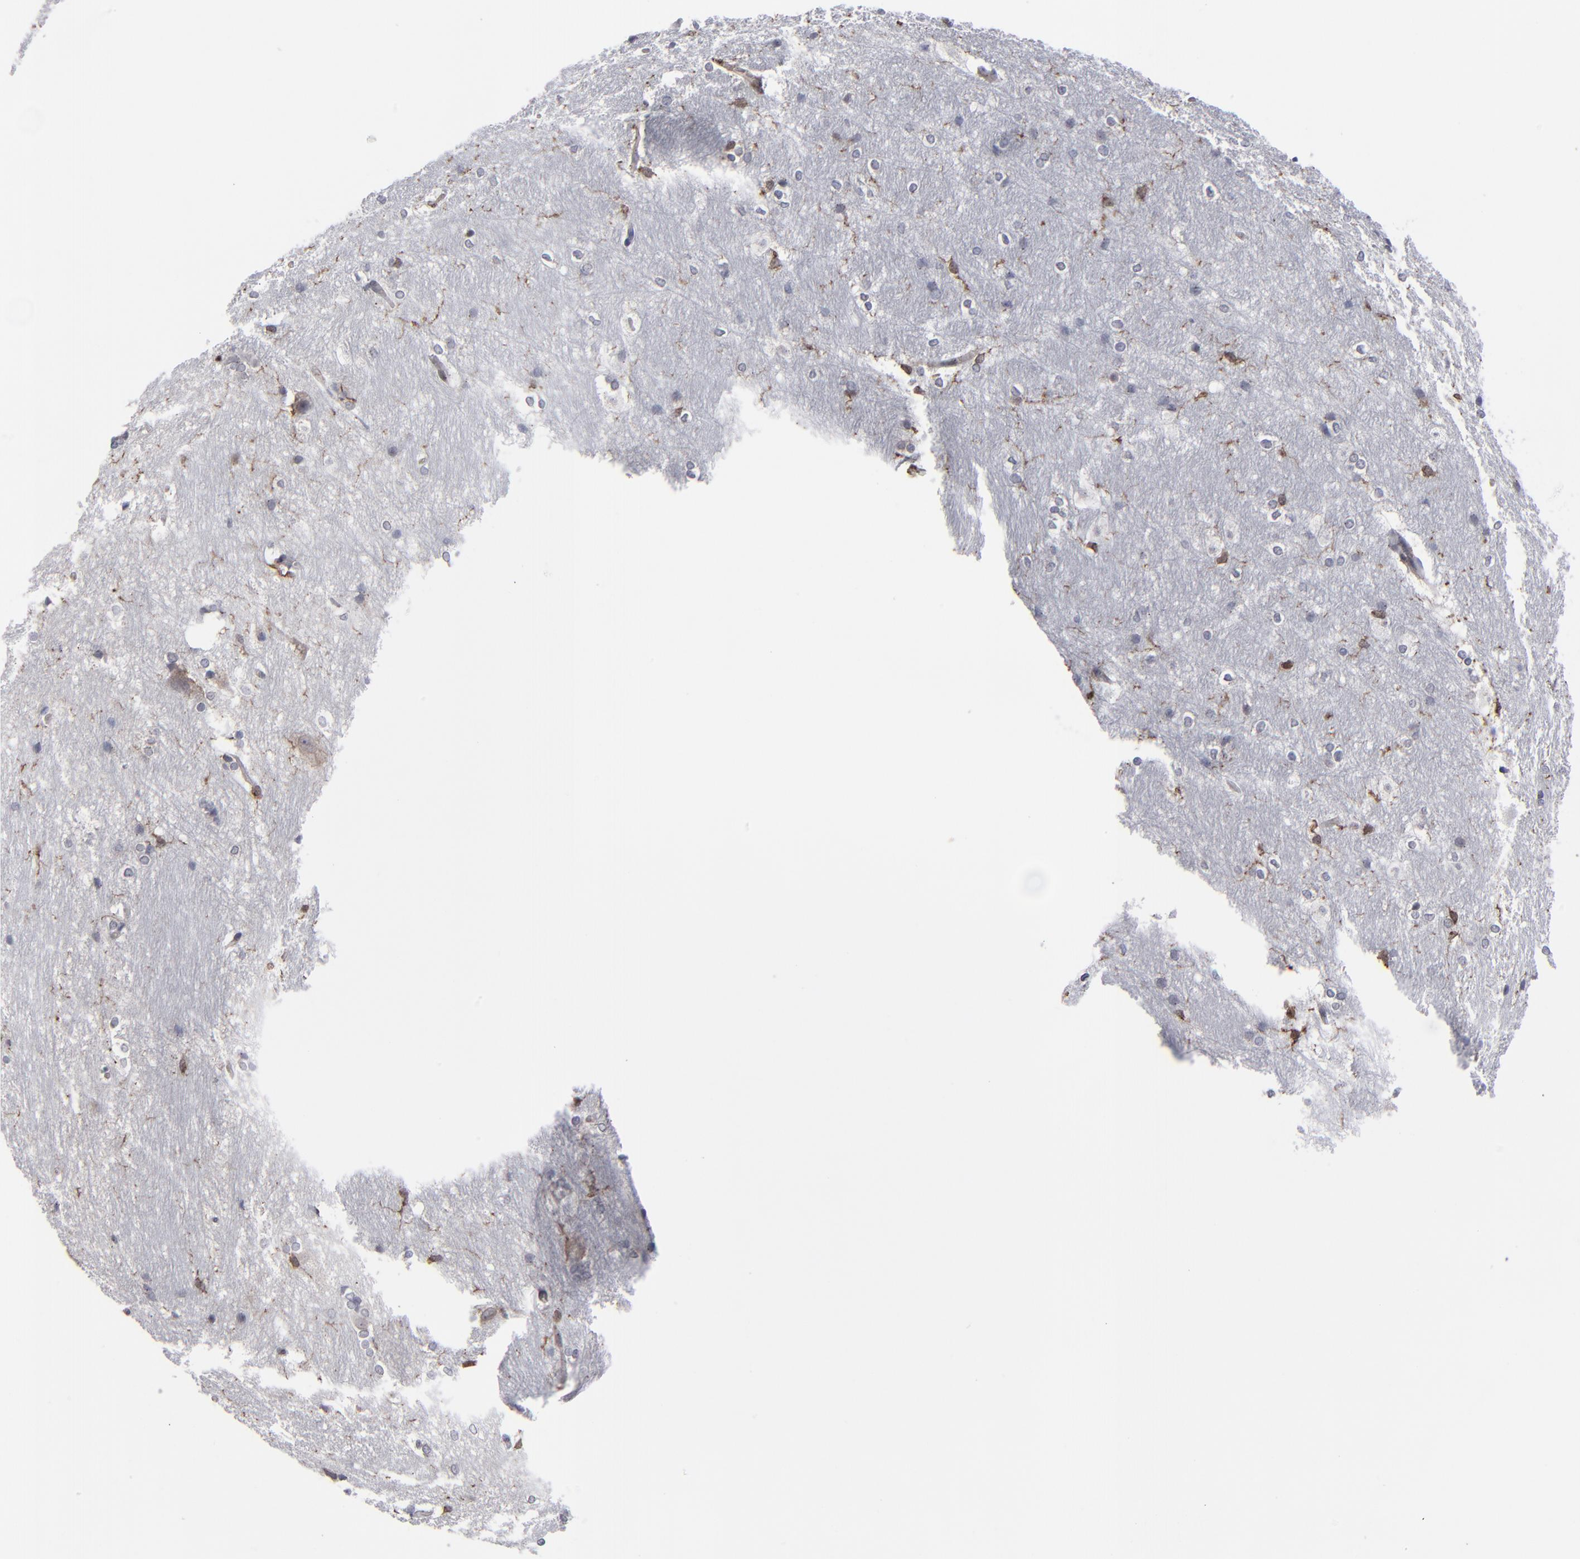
{"staining": {"intensity": "negative", "quantity": "none", "location": "none"}, "tissue": "hippocampus", "cell_type": "Glial cells", "image_type": "normal", "snomed": [{"axis": "morphology", "description": "Normal tissue, NOS"}, {"axis": "topography", "description": "Hippocampus"}], "caption": "Protein analysis of normal hippocampus displays no significant positivity in glial cells.", "gene": "KIAA2026", "patient": {"sex": "female", "age": 19}}